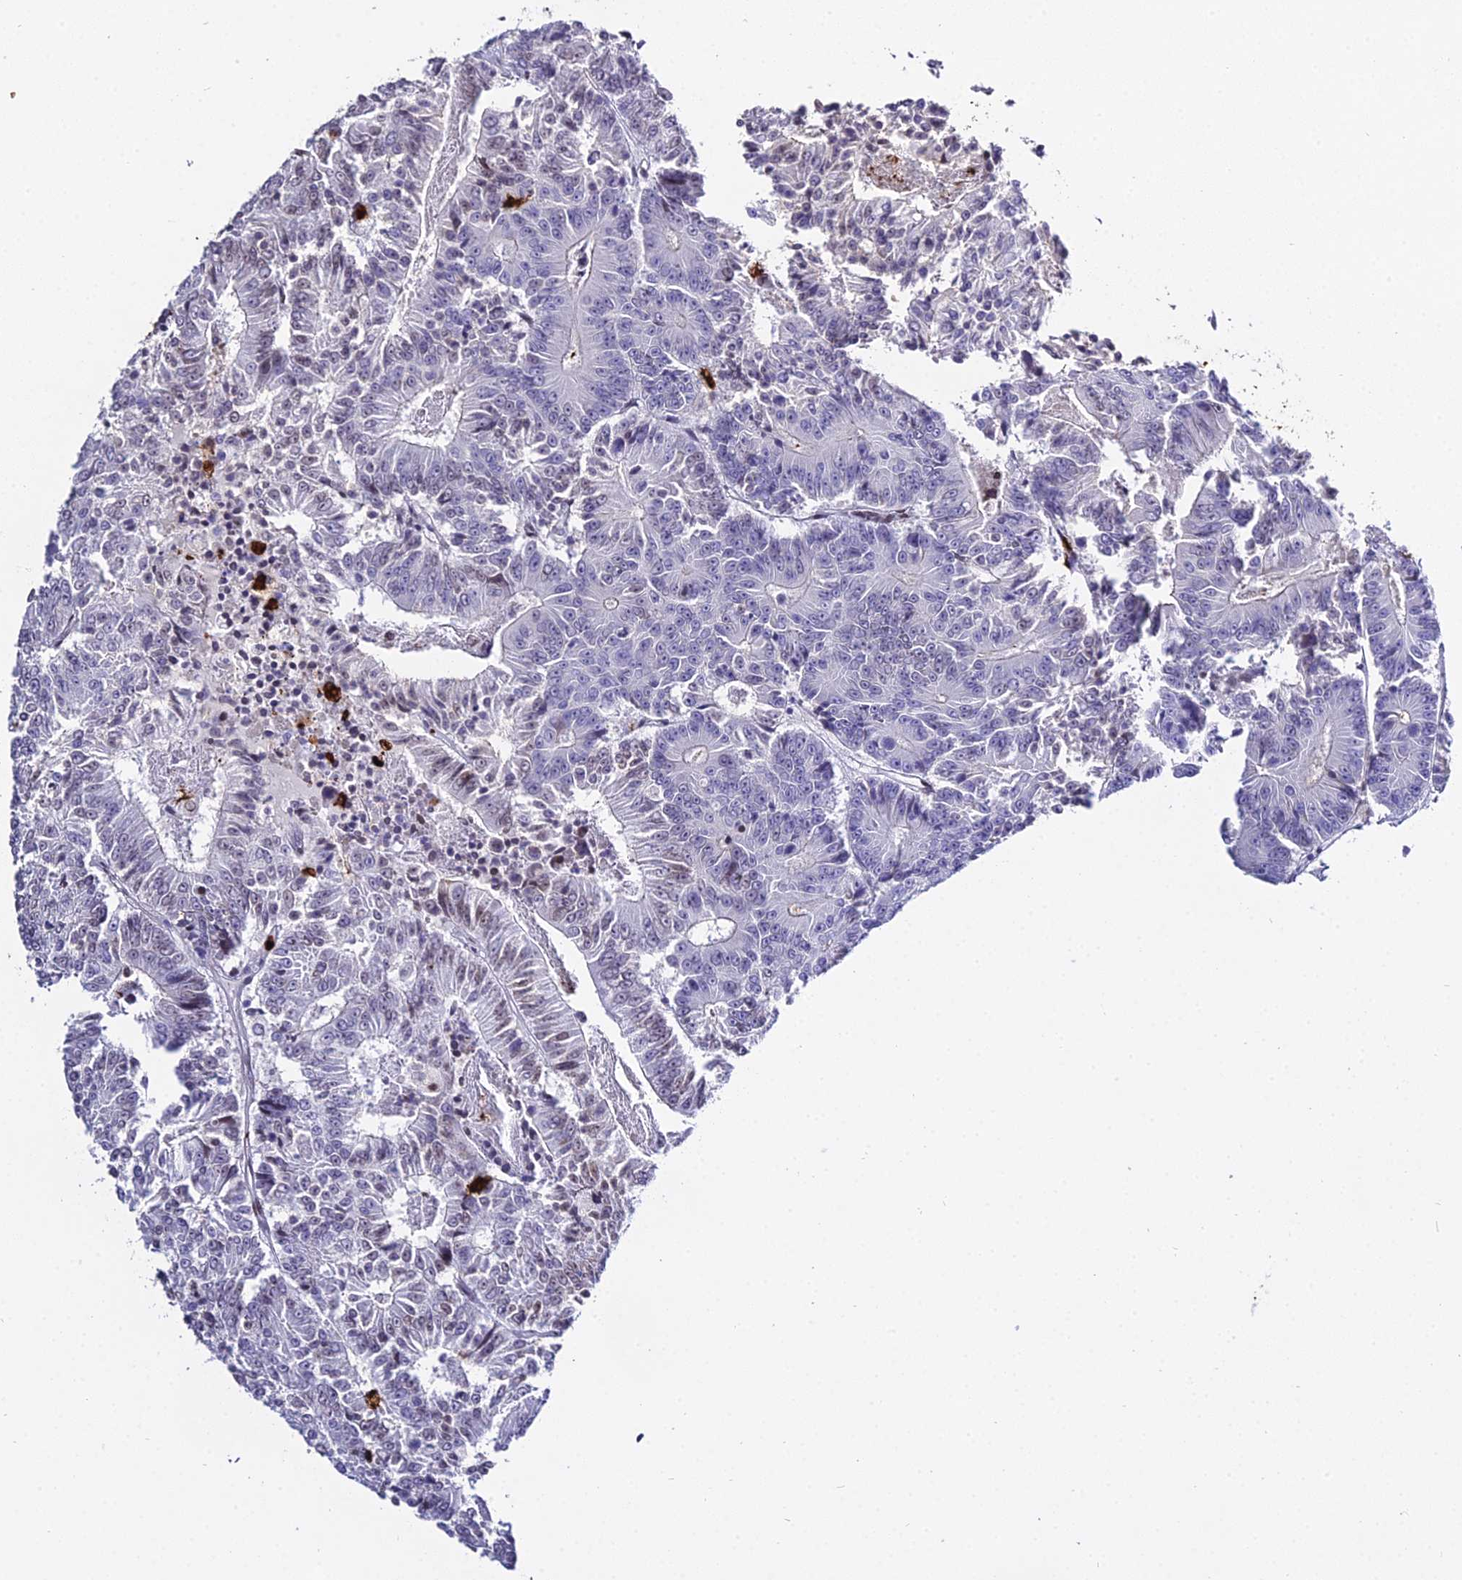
{"staining": {"intensity": "weak", "quantity": "<25%", "location": "nuclear"}, "tissue": "colorectal cancer", "cell_type": "Tumor cells", "image_type": "cancer", "snomed": [{"axis": "morphology", "description": "Adenocarcinoma, NOS"}, {"axis": "topography", "description": "Colon"}], "caption": "Colorectal cancer was stained to show a protein in brown. There is no significant positivity in tumor cells. Nuclei are stained in blue.", "gene": "MCM10", "patient": {"sex": "male", "age": 83}}